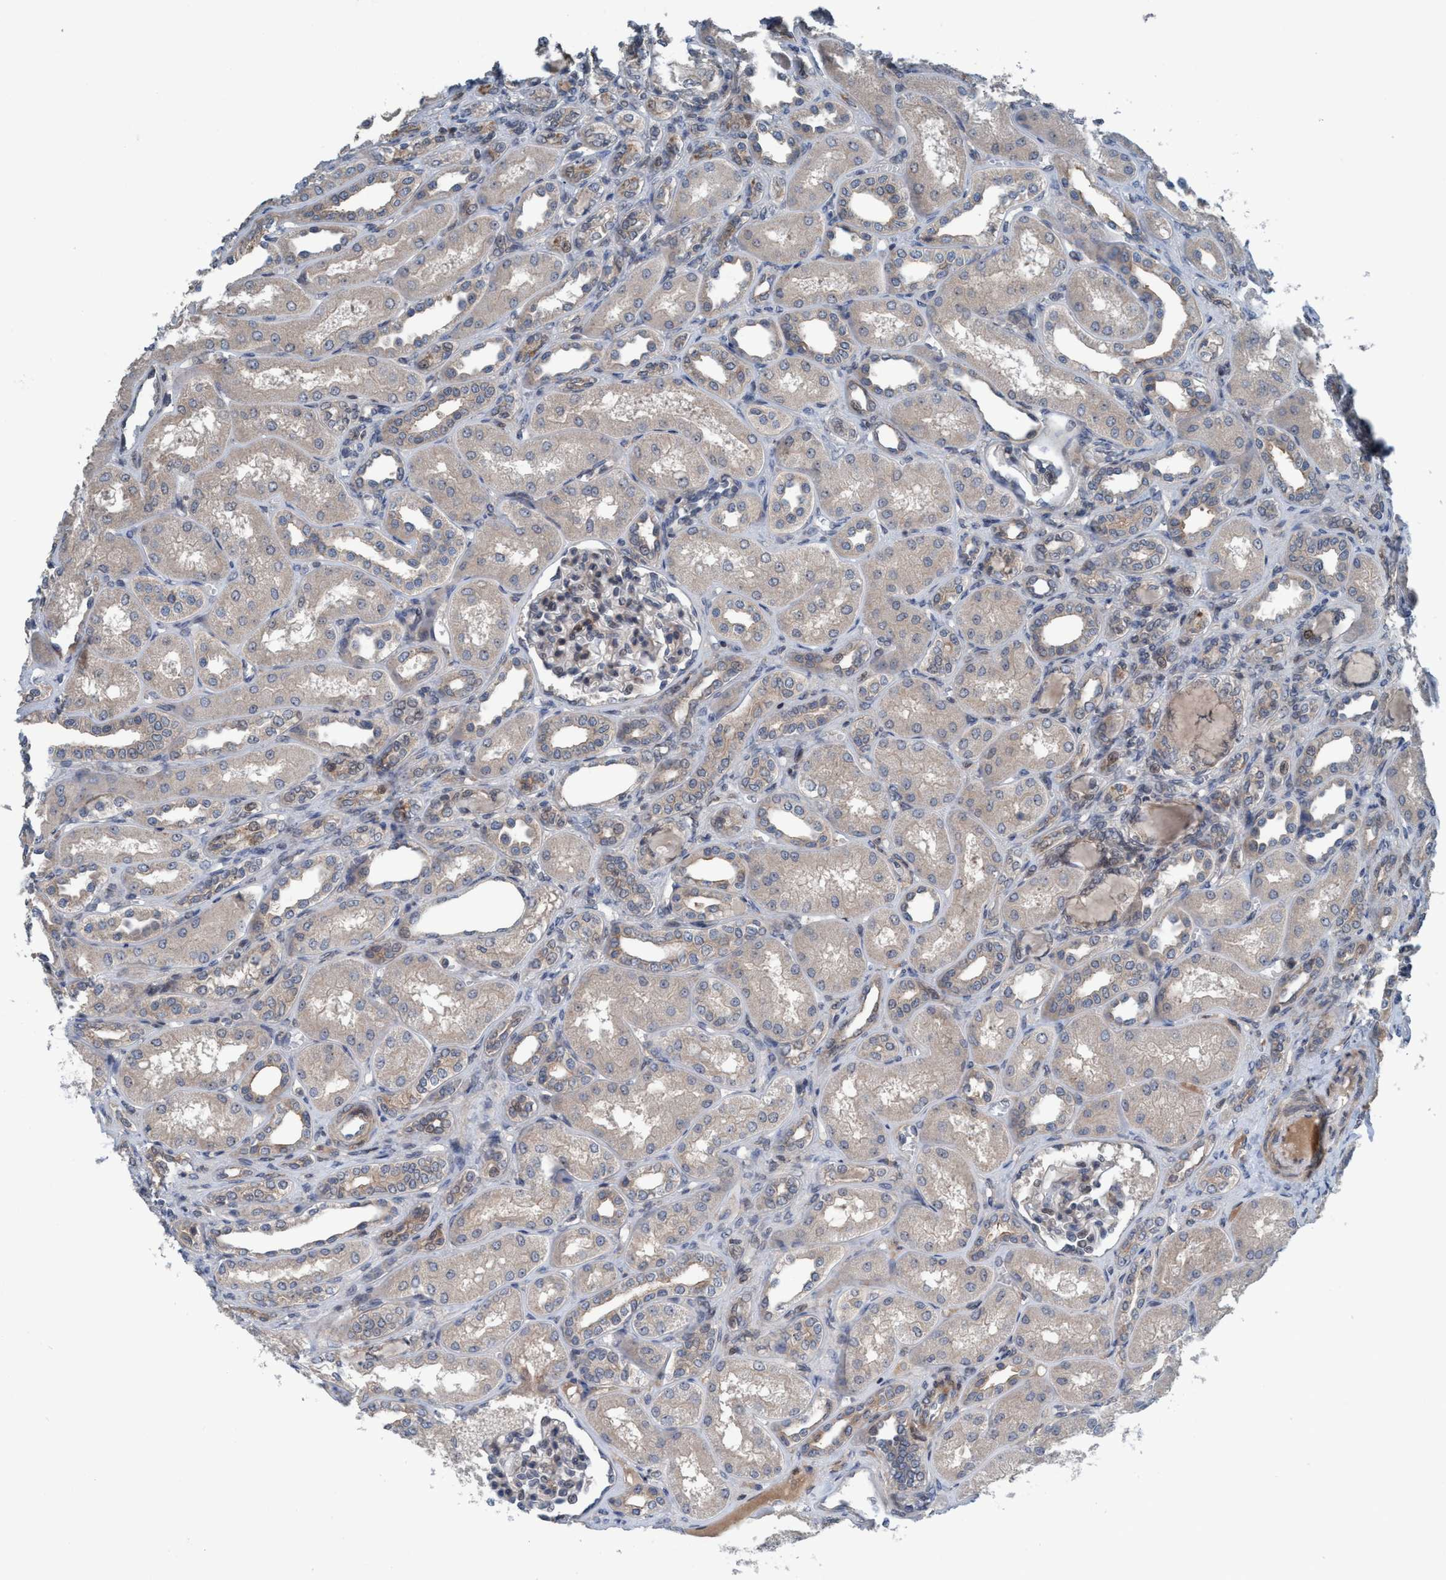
{"staining": {"intensity": "negative", "quantity": "none", "location": "none"}, "tissue": "kidney", "cell_type": "Cells in glomeruli", "image_type": "normal", "snomed": [{"axis": "morphology", "description": "Normal tissue, NOS"}, {"axis": "topography", "description": "Kidney"}], "caption": "A photomicrograph of kidney stained for a protein shows no brown staining in cells in glomeruli. The staining is performed using DAB (3,3'-diaminobenzidine) brown chromogen with nuclei counter-stained in using hematoxylin.", "gene": "NISCH", "patient": {"sex": "male", "age": 7}}